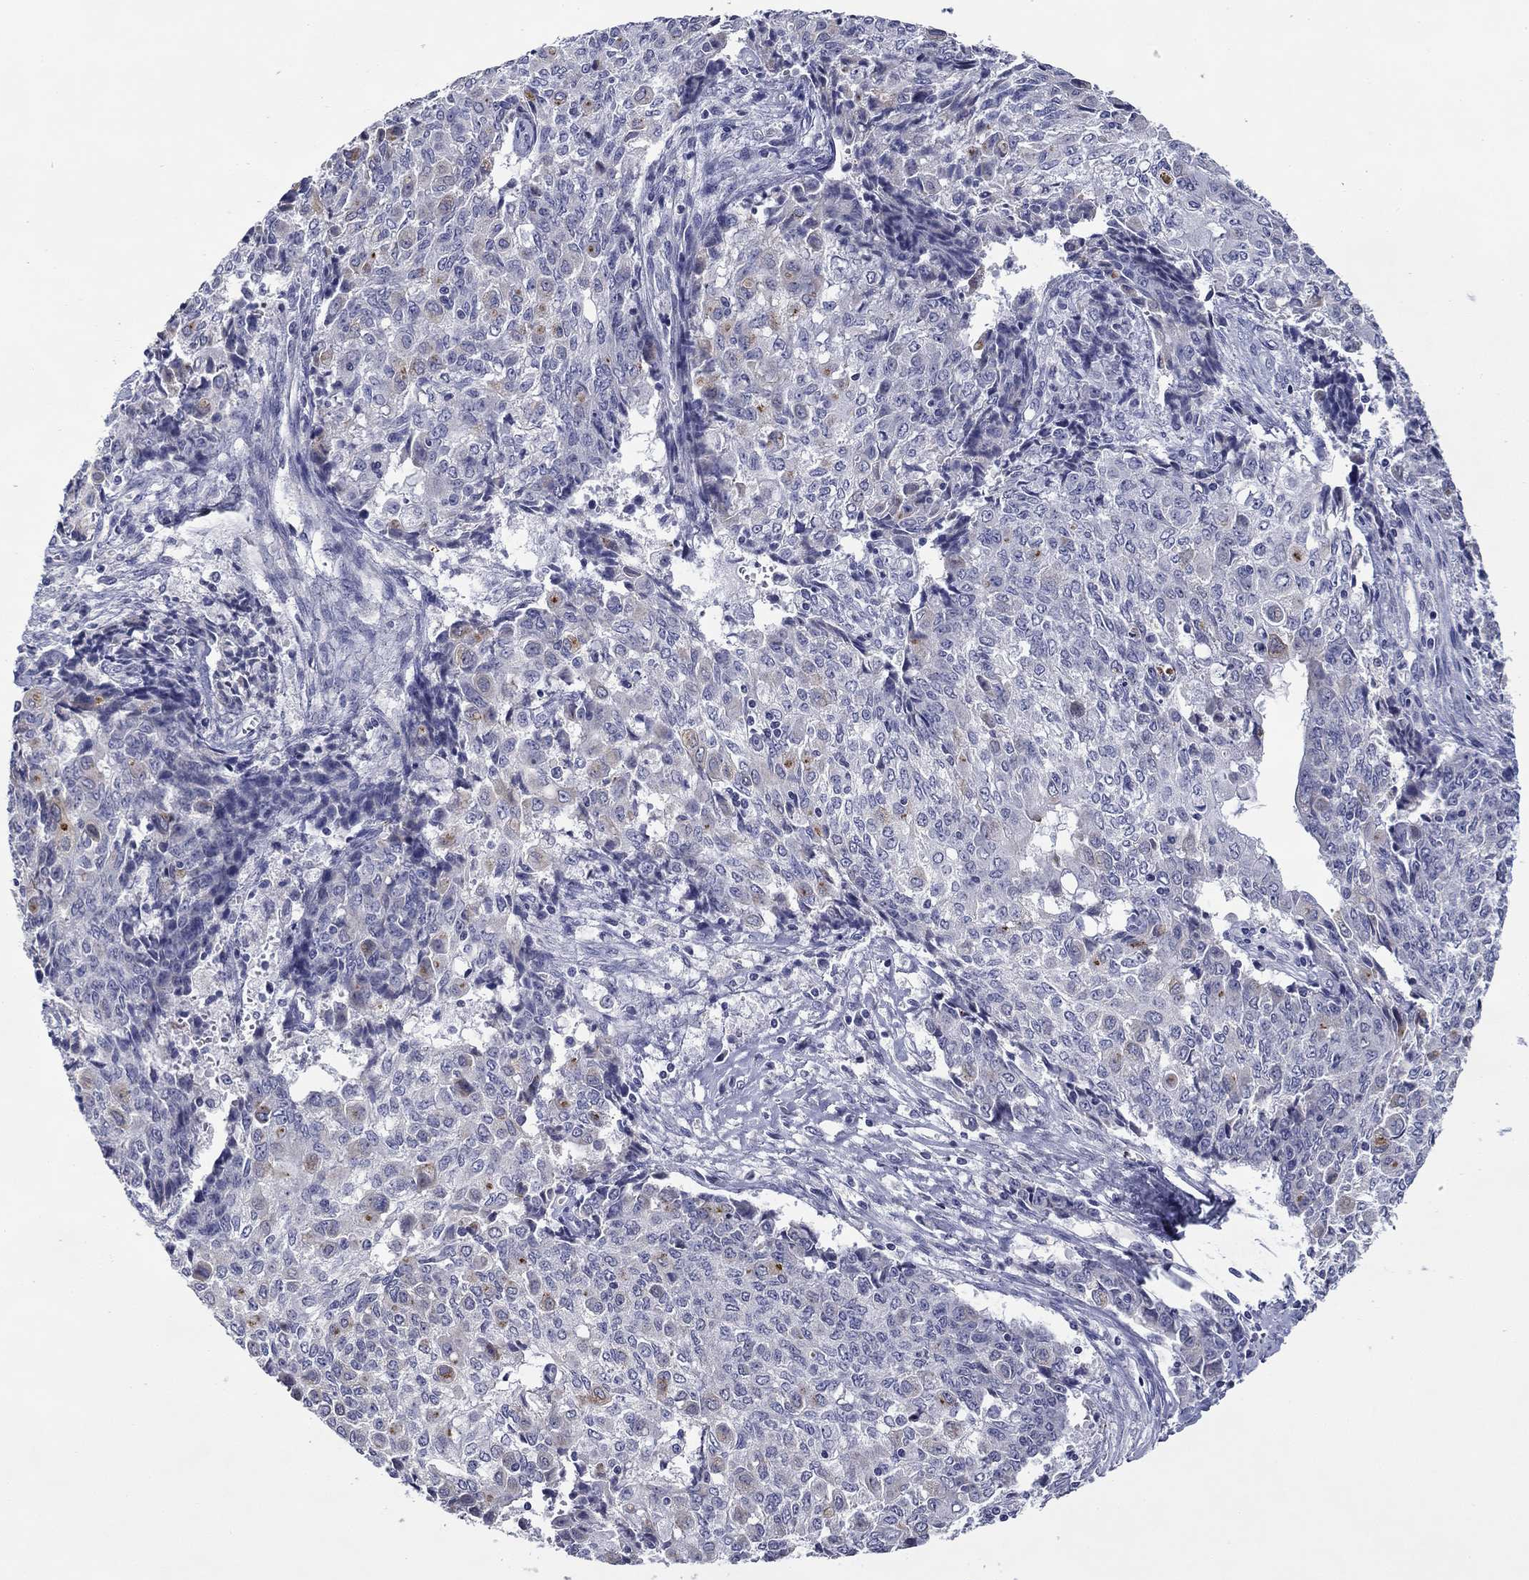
{"staining": {"intensity": "negative", "quantity": "none", "location": "none"}, "tissue": "ovarian cancer", "cell_type": "Tumor cells", "image_type": "cancer", "snomed": [{"axis": "morphology", "description": "Carcinoma, endometroid"}, {"axis": "topography", "description": "Ovary"}], "caption": "An immunohistochemistry histopathology image of ovarian cancer is shown. There is no staining in tumor cells of ovarian cancer.", "gene": "SPATA7", "patient": {"sex": "female", "age": 42}}